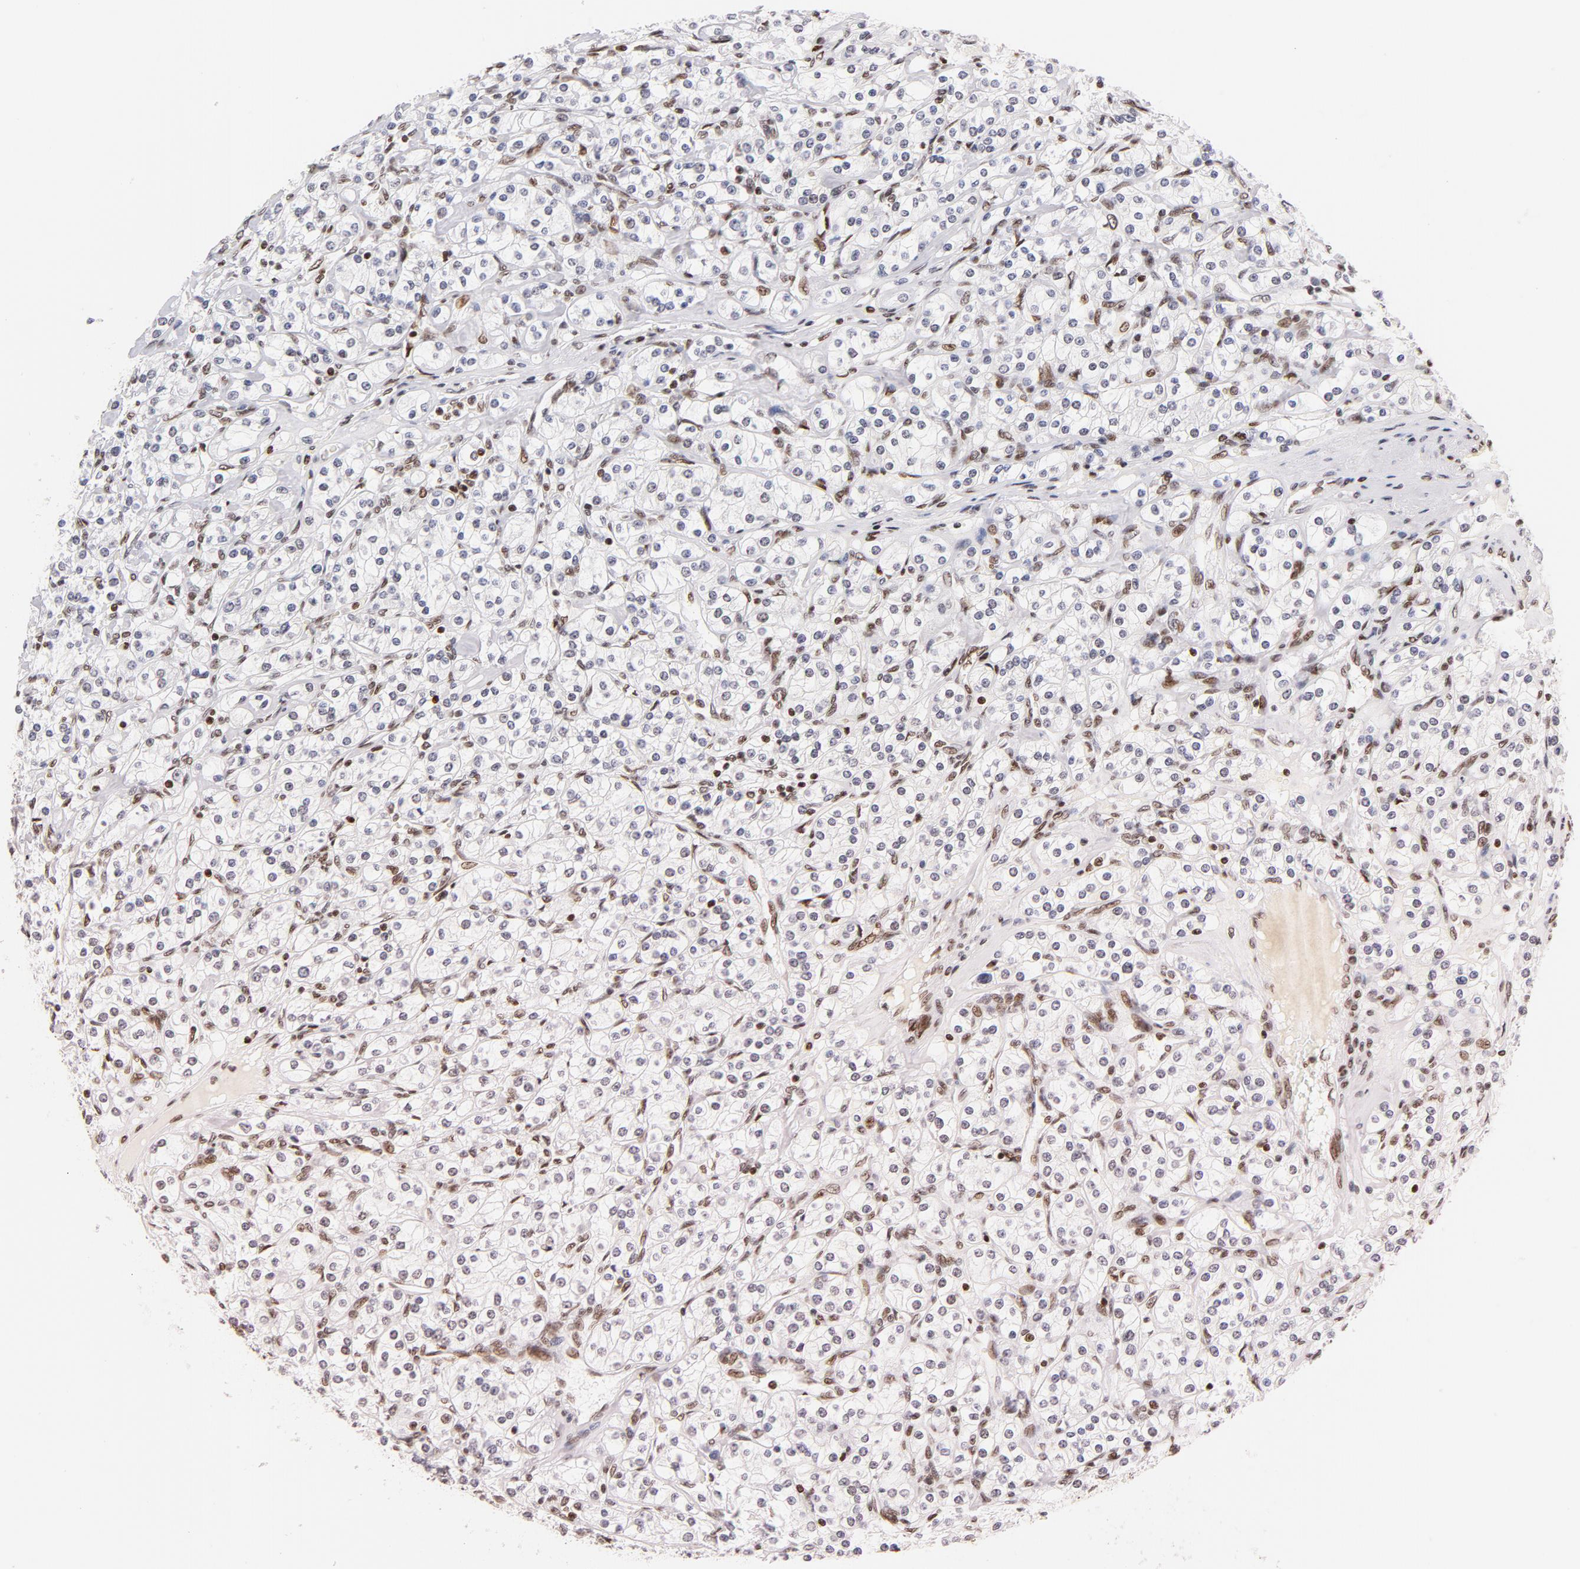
{"staining": {"intensity": "moderate", "quantity": "<25%", "location": "nuclear"}, "tissue": "renal cancer", "cell_type": "Tumor cells", "image_type": "cancer", "snomed": [{"axis": "morphology", "description": "Adenocarcinoma, NOS"}, {"axis": "topography", "description": "Kidney"}], "caption": "IHC image of neoplastic tissue: renal cancer (adenocarcinoma) stained using IHC displays low levels of moderate protein expression localized specifically in the nuclear of tumor cells, appearing as a nuclear brown color.", "gene": "TOP2B", "patient": {"sex": "male", "age": 77}}